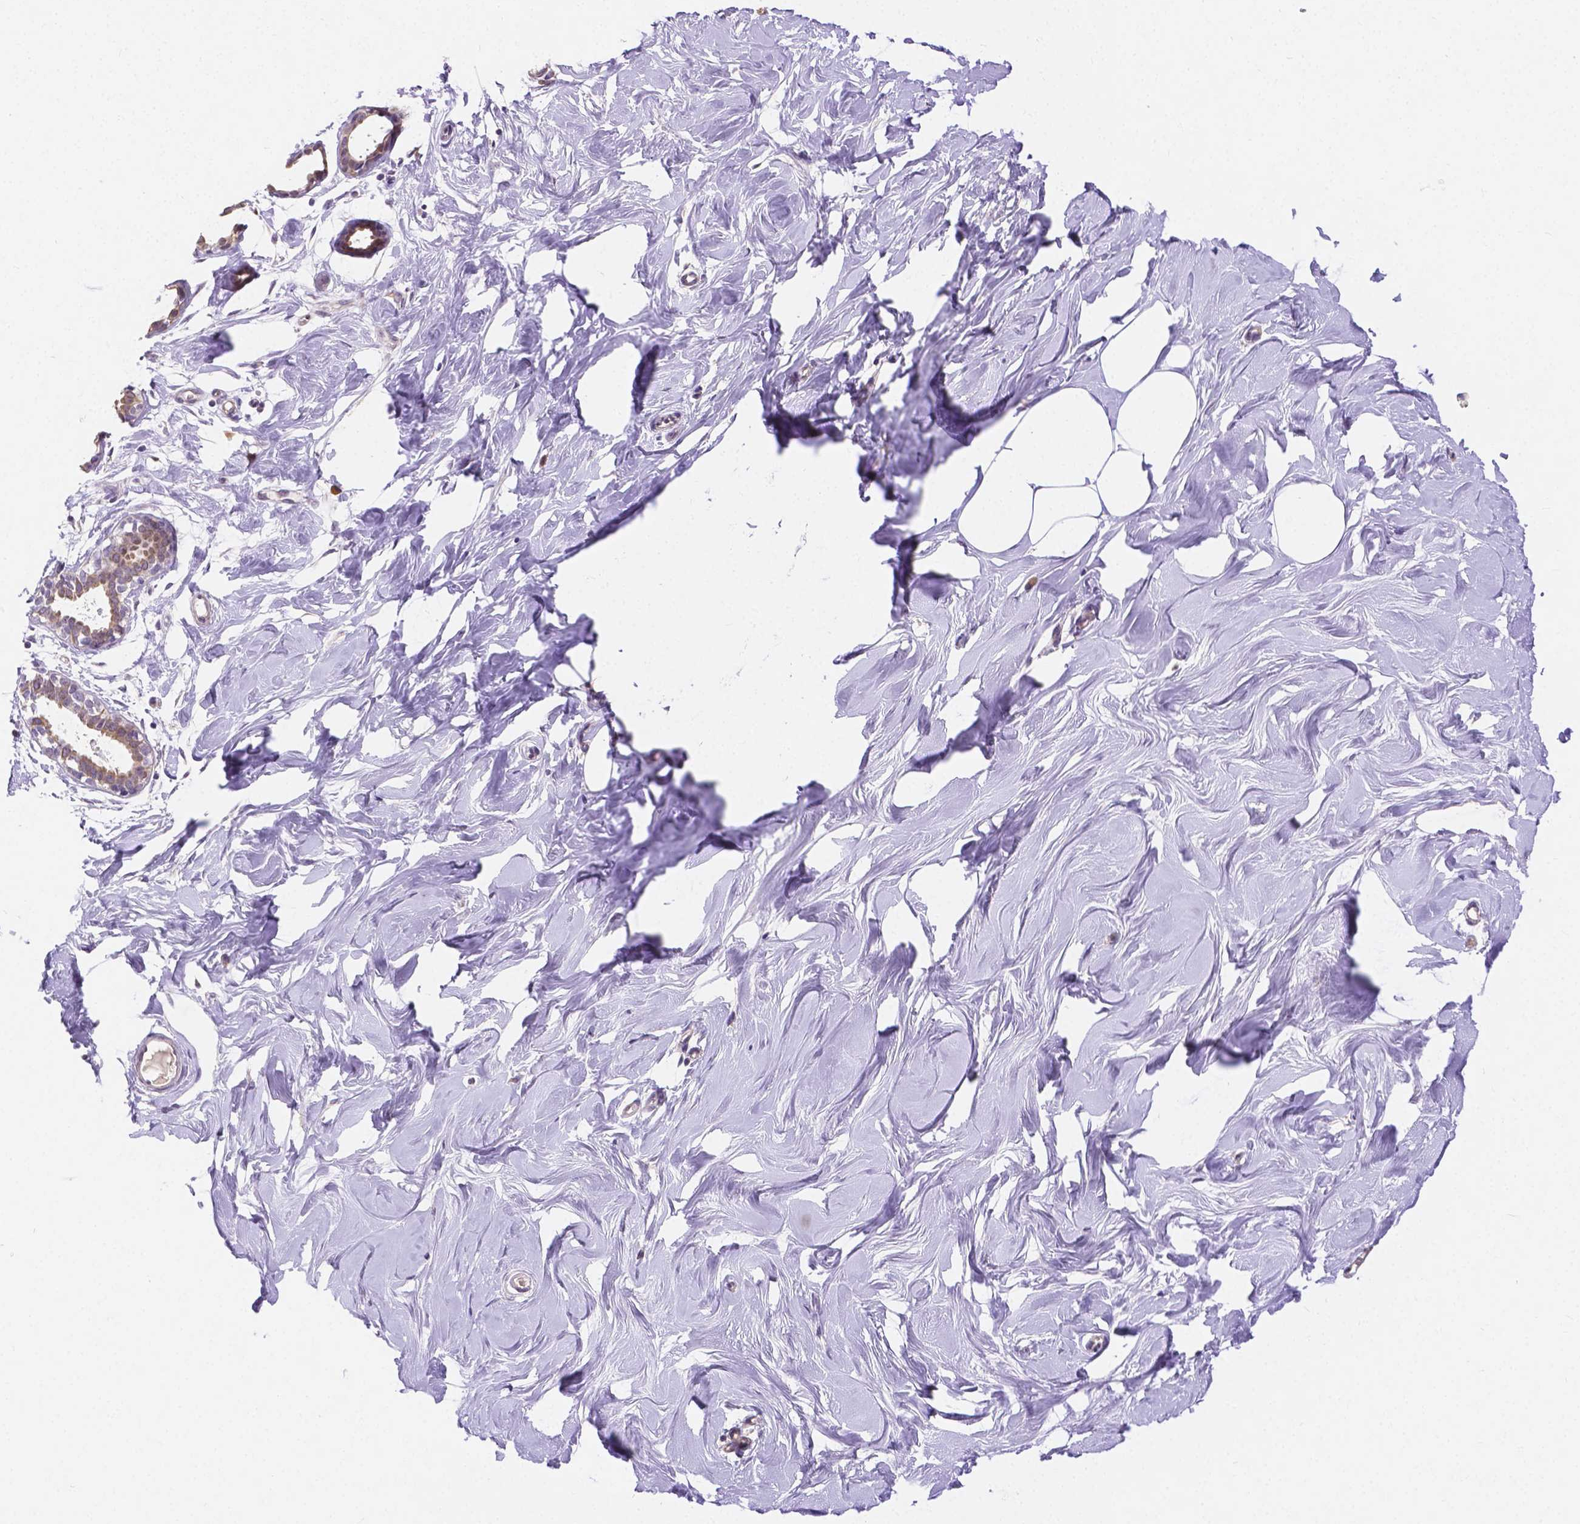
{"staining": {"intensity": "negative", "quantity": "none", "location": "none"}, "tissue": "breast", "cell_type": "Adipocytes", "image_type": "normal", "snomed": [{"axis": "morphology", "description": "Normal tissue, NOS"}, {"axis": "topography", "description": "Breast"}], "caption": "Adipocytes are negative for protein expression in benign human breast.", "gene": "ZNRD2", "patient": {"sex": "female", "age": 27}}